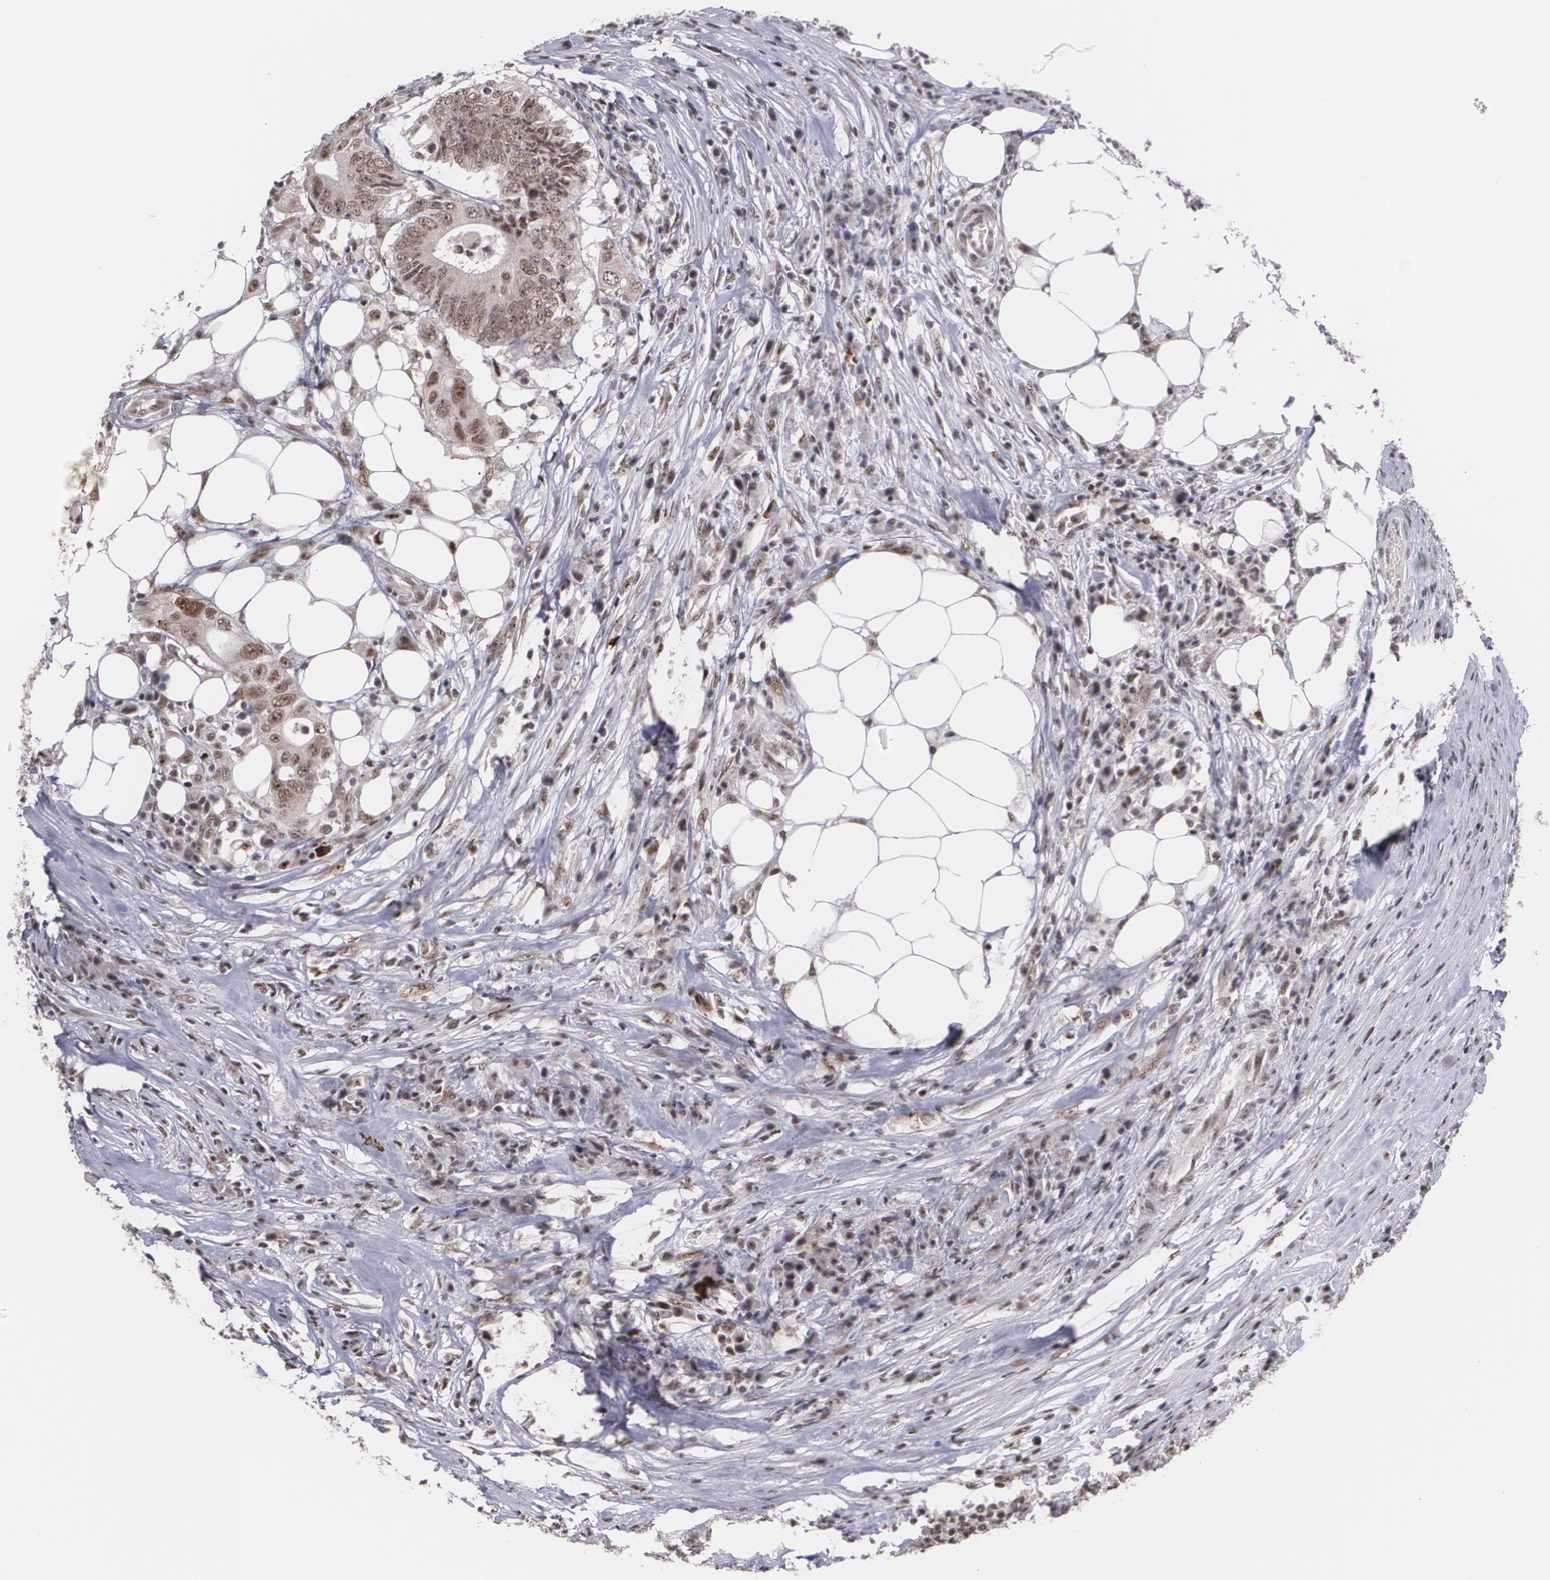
{"staining": {"intensity": "strong", "quantity": ">75%", "location": "cytoplasmic/membranous,nuclear"}, "tissue": "colorectal cancer", "cell_type": "Tumor cells", "image_type": "cancer", "snomed": [{"axis": "morphology", "description": "Adenocarcinoma, NOS"}, {"axis": "topography", "description": "Colon"}], "caption": "Brown immunohistochemical staining in colorectal cancer (adenocarcinoma) demonstrates strong cytoplasmic/membranous and nuclear positivity in about >75% of tumor cells.", "gene": "C6orf15", "patient": {"sex": "male", "age": 71}}